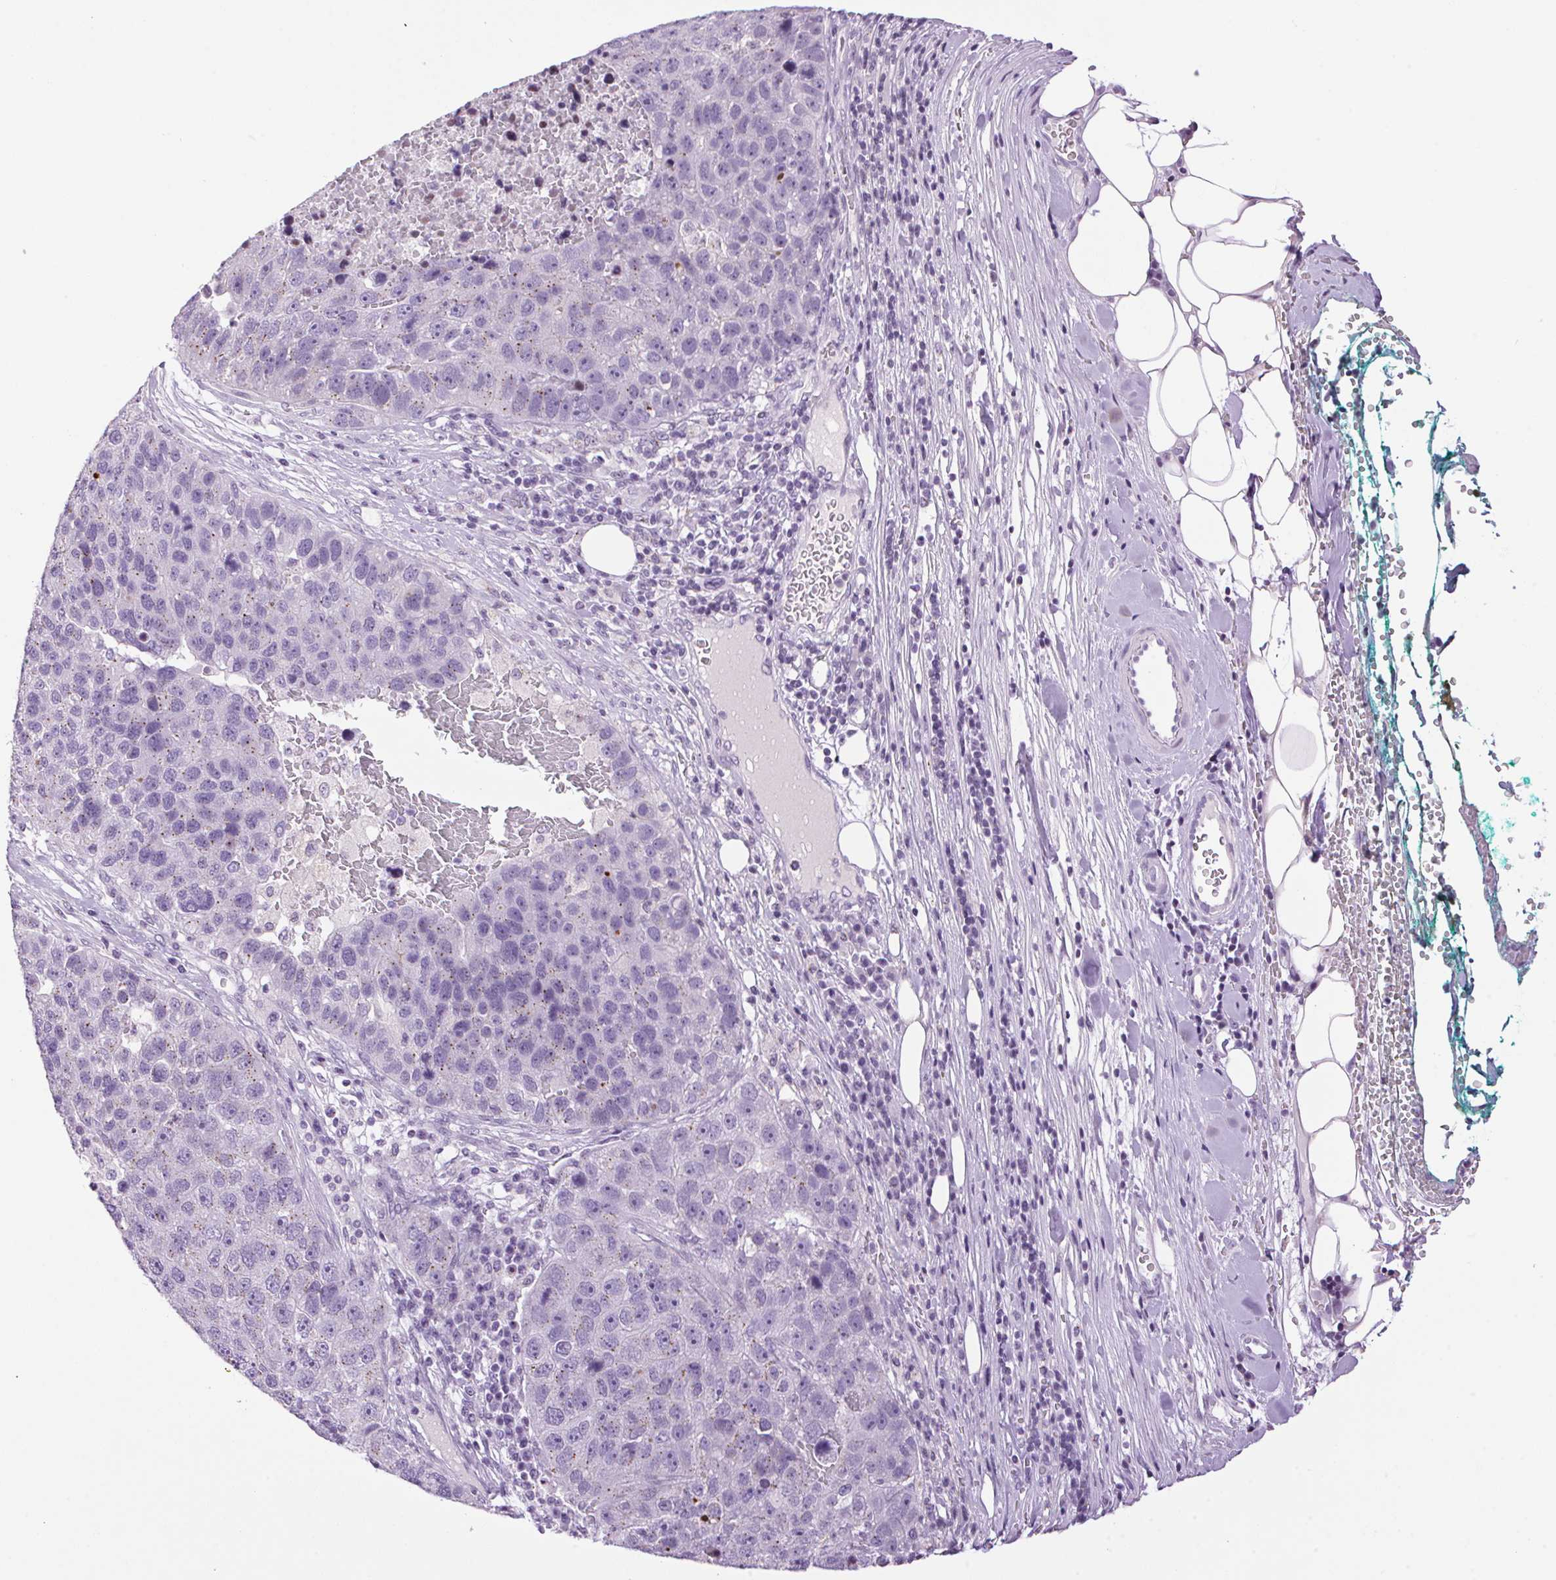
{"staining": {"intensity": "negative", "quantity": "none", "location": "none"}, "tissue": "pancreatic cancer", "cell_type": "Tumor cells", "image_type": "cancer", "snomed": [{"axis": "morphology", "description": "Adenocarcinoma, NOS"}, {"axis": "topography", "description": "Pancreas"}], "caption": "The image reveals no significant expression in tumor cells of pancreatic cancer. (DAB IHC visualized using brightfield microscopy, high magnification).", "gene": "TMEM88B", "patient": {"sex": "female", "age": 61}}